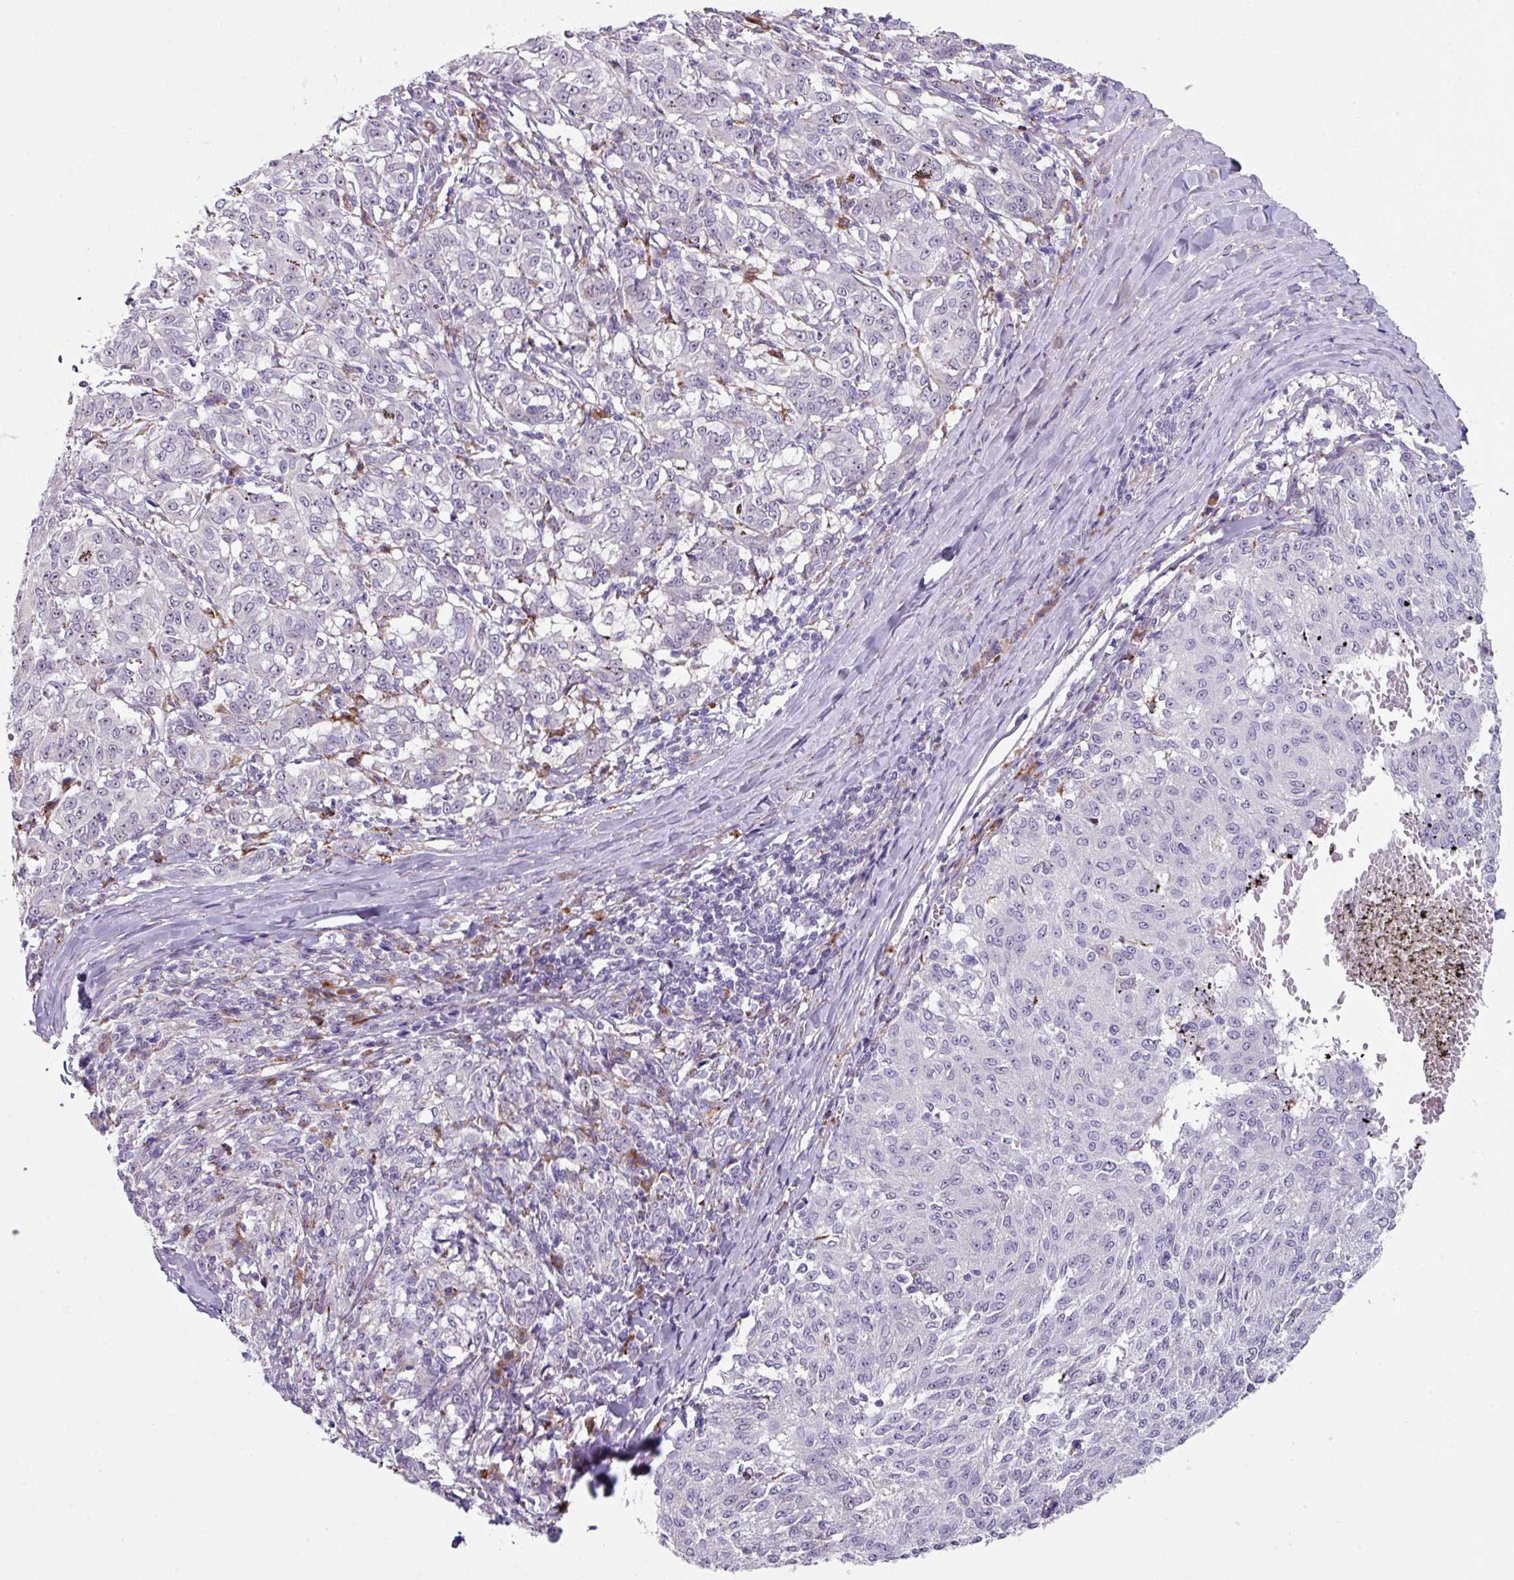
{"staining": {"intensity": "negative", "quantity": "none", "location": "none"}, "tissue": "melanoma", "cell_type": "Tumor cells", "image_type": "cancer", "snomed": [{"axis": "morphology", "description": "Malignant melanoma, NOS"}, {"axis": "topography", "description": "Skin"}], "caption": "IHC micrograph of human melanoma stained for a protein (brown), which exhibits no expression in tumor cells.", "gene": "BMS1", "patient": {"sex": "female", "age": 72}}